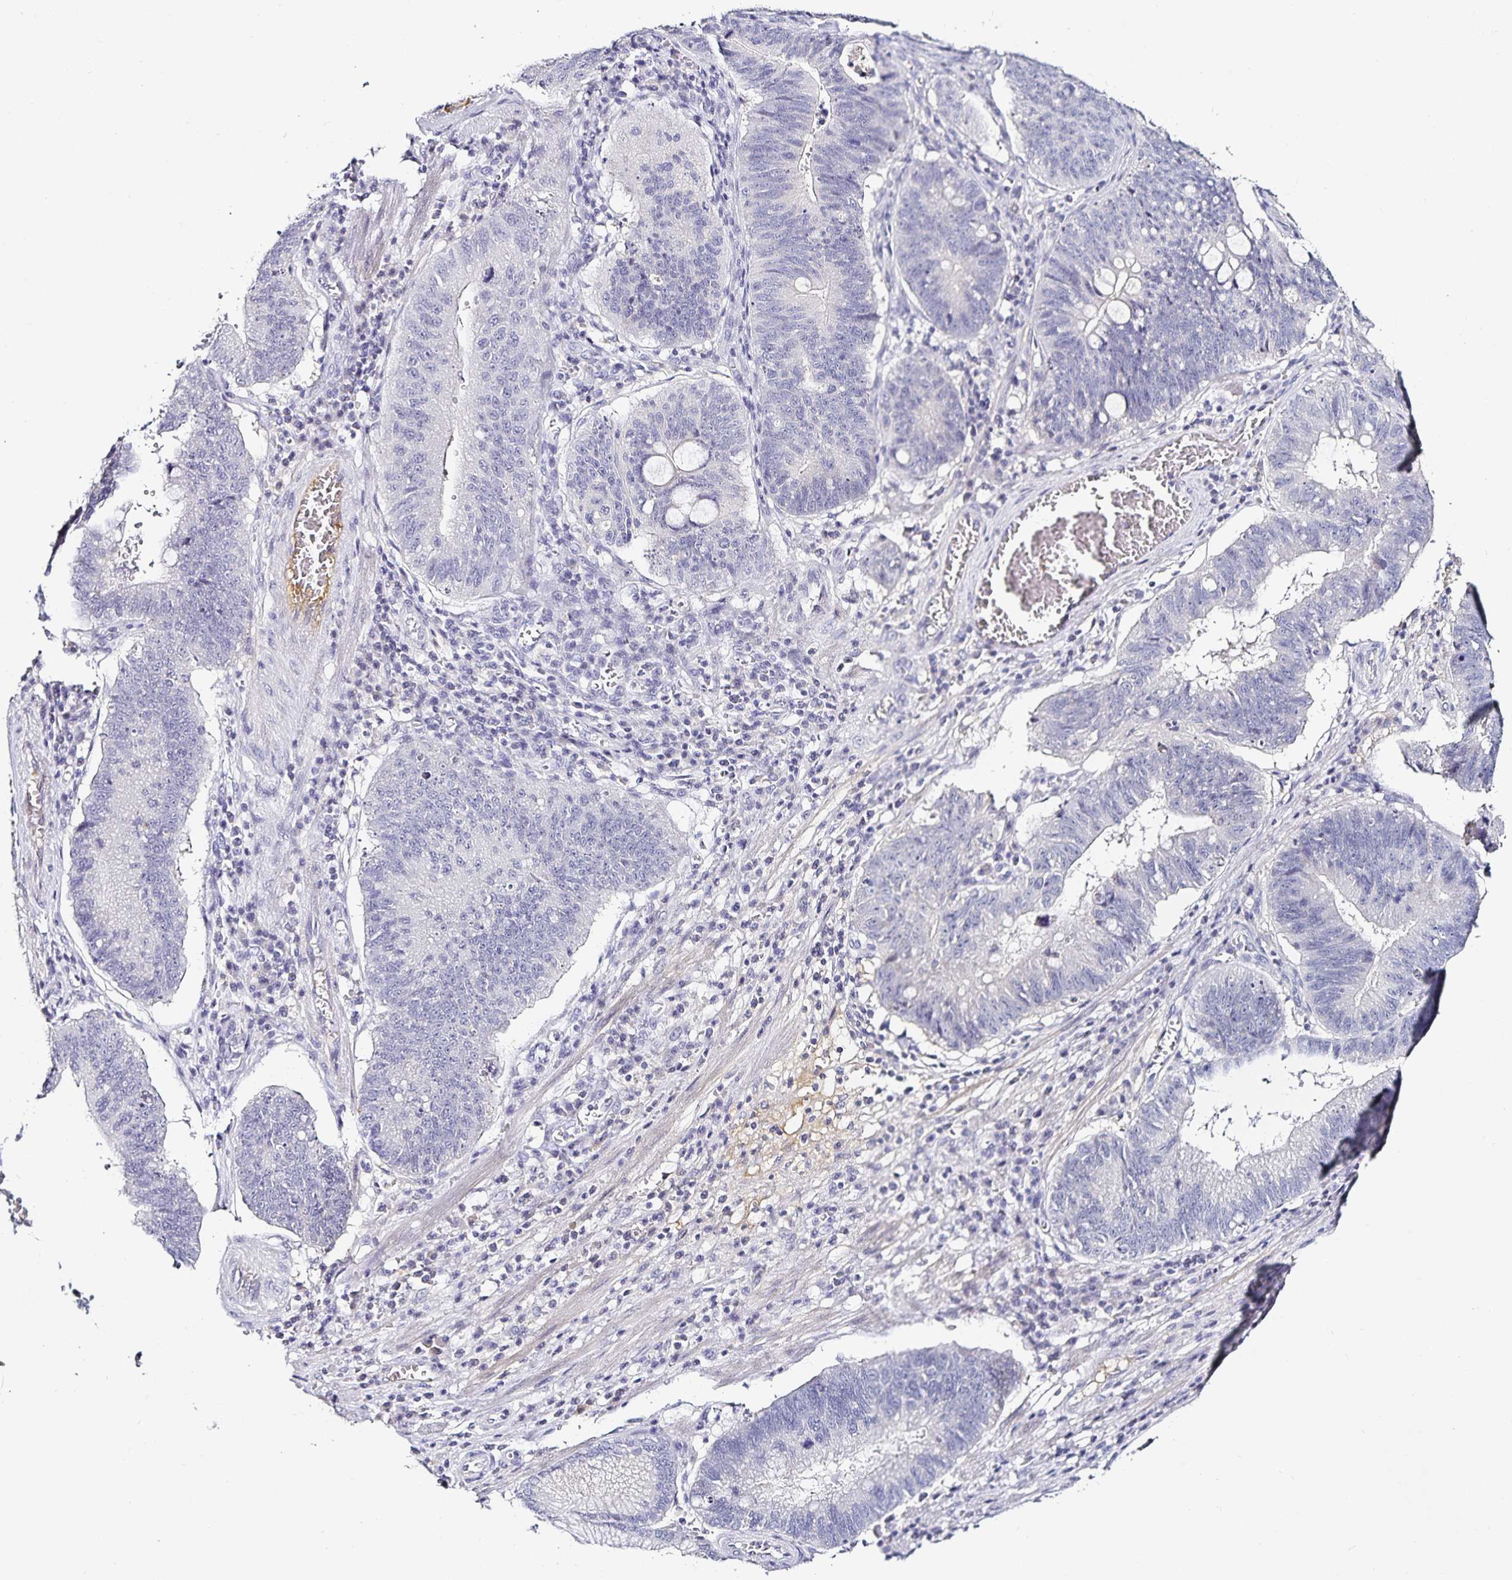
{"staining": {"intensity": "negative", "quantity": "none", "location": "none"}, "tissue": "stomach cancer", "cell_type": "Tumor cells", "image_type": "cancer", "snomed": [{"axis": "morphology", "description": "Adenocarcinoma, NOS"}, {"axis": "topography", "description": "Stomach"}], "caption": "Tumor cells show no significant positivity in stomach cancer.", "gene": "TTR", "patient": {"sex": "male", "age": 59}}